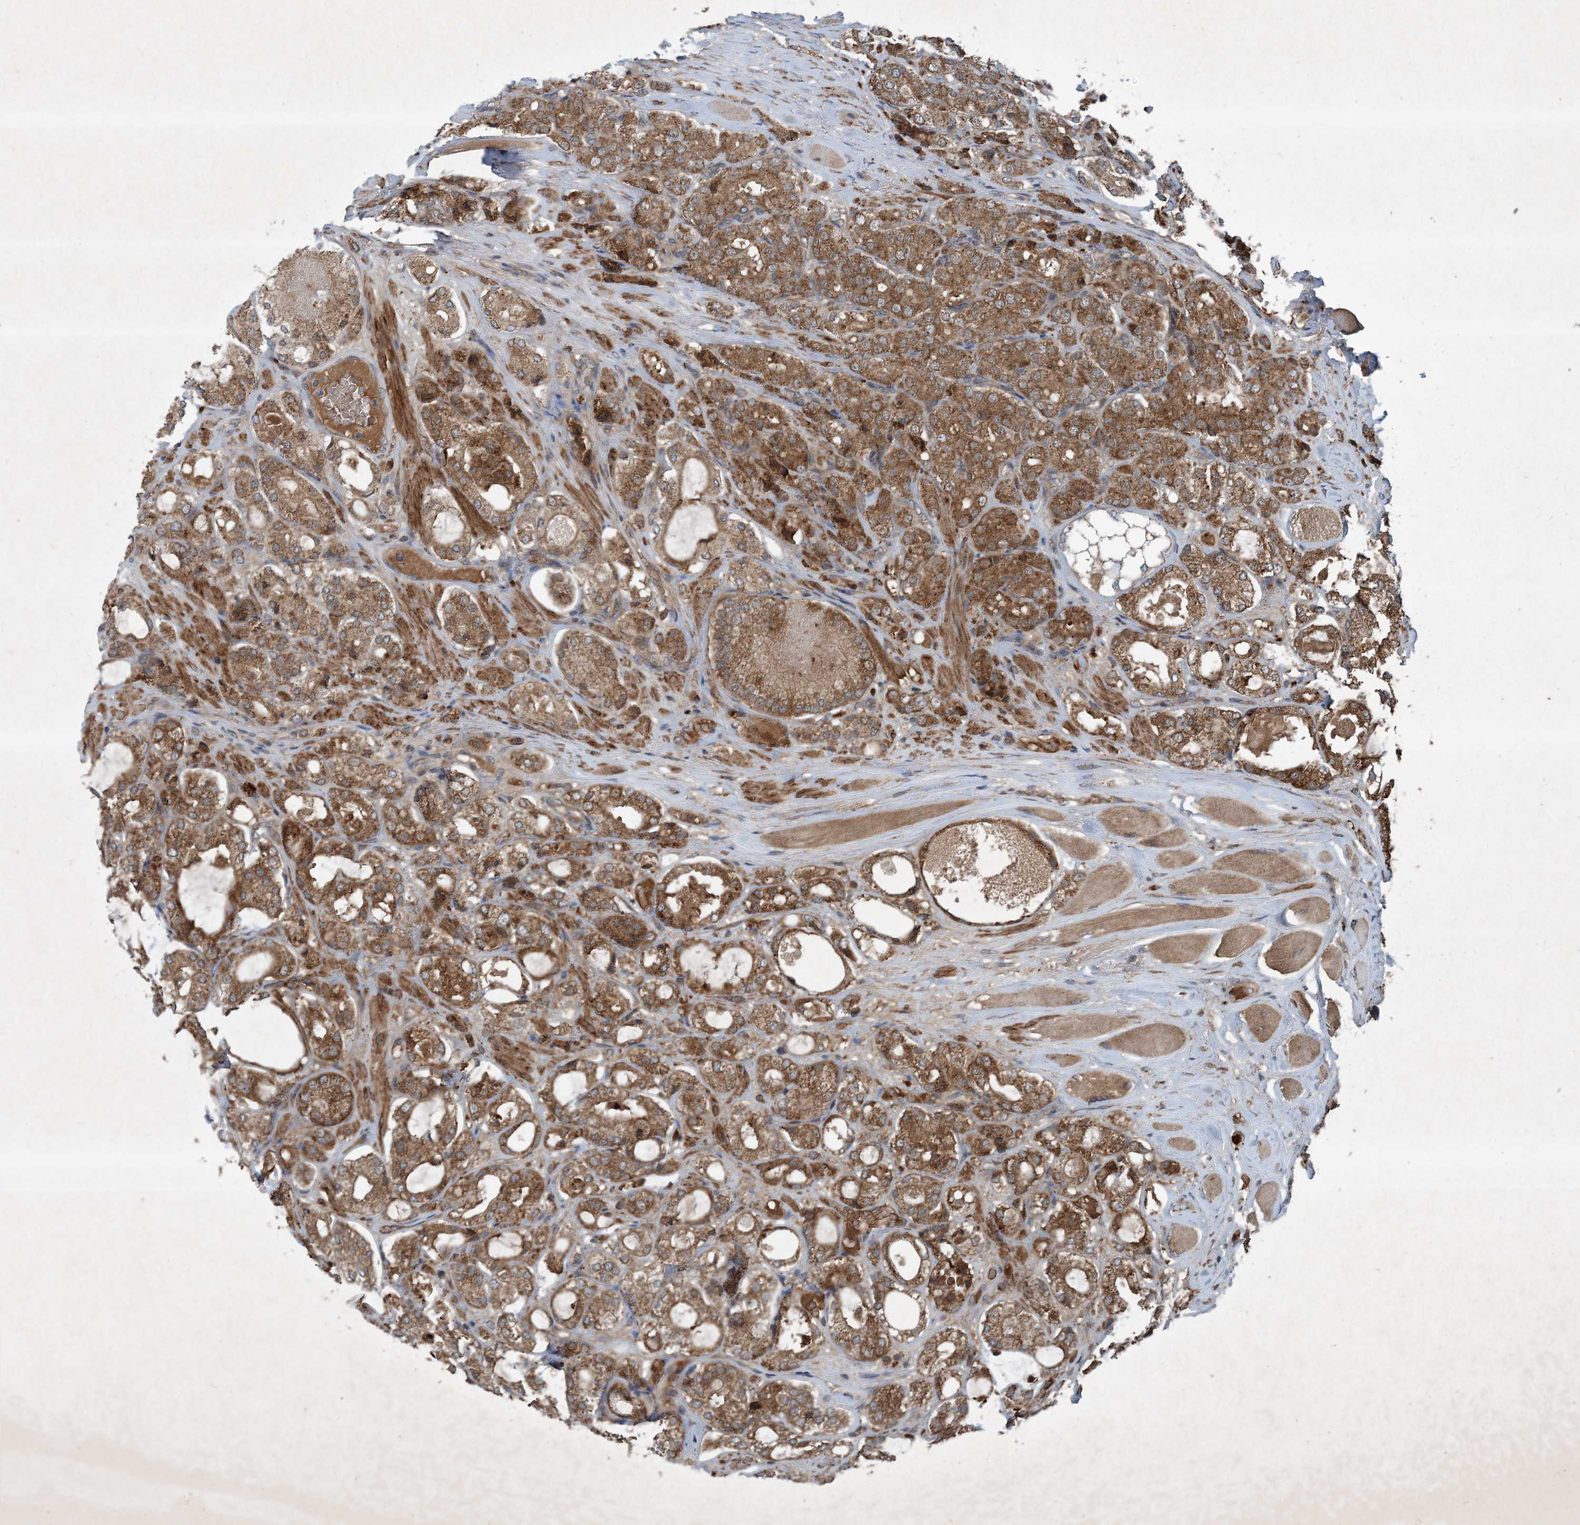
{"staining": {"intensity": "moderate", "quantity": ">75%", "location": "cytoplasmic/membranous"}, "tissue": "prostate cancer", "cell_type": "Tumor cells", "image_type": "cancer", "snomed": [{"axis": "morphology", "description": "Adenocarcinoma, High grade"}, {"axis": "topography", "description": "Prostate"}], "caption": "This is an image of immunohistochemistry (IHC) staining of prostate cancer, which shows moderate expression in the cytoplasmic/membranous of tumor cells.", "gene": "GNG5", "patient": {"sex": "male", "age": 65}}